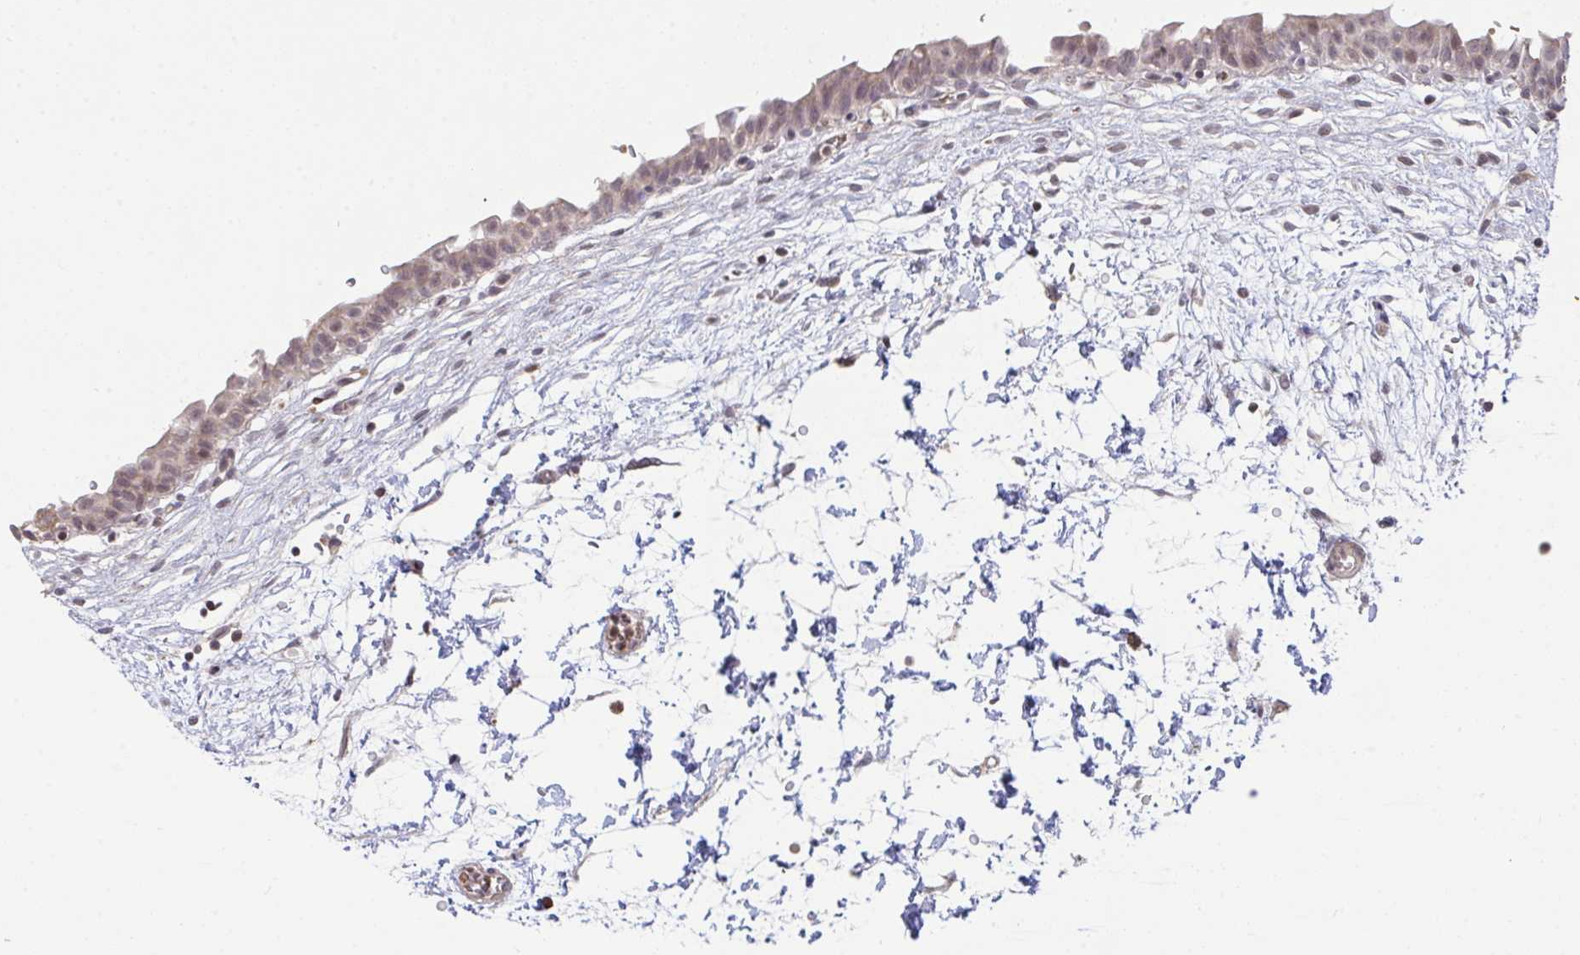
{"staining": {"intensity": "moderate", "quantity": ">75%", "location": "nuclear"}, "tissue": "urinary bladder", "cell_type": "Urothelial cells", "image_type": "normal", "snomed": [{"axis": "morphology", "description": "Normal tissue, NOS"}, {"axis": "topography", "description": "Urinary bladder"}], "caption": "An IHC photomicrograph of unremarkable tissue is shown. Protein staining in brown labels moderate nuclear positivity in urinary bladder within urothelial cells.", "gene": "SAP30", "patient": {"sex": "male", "age": 37}}